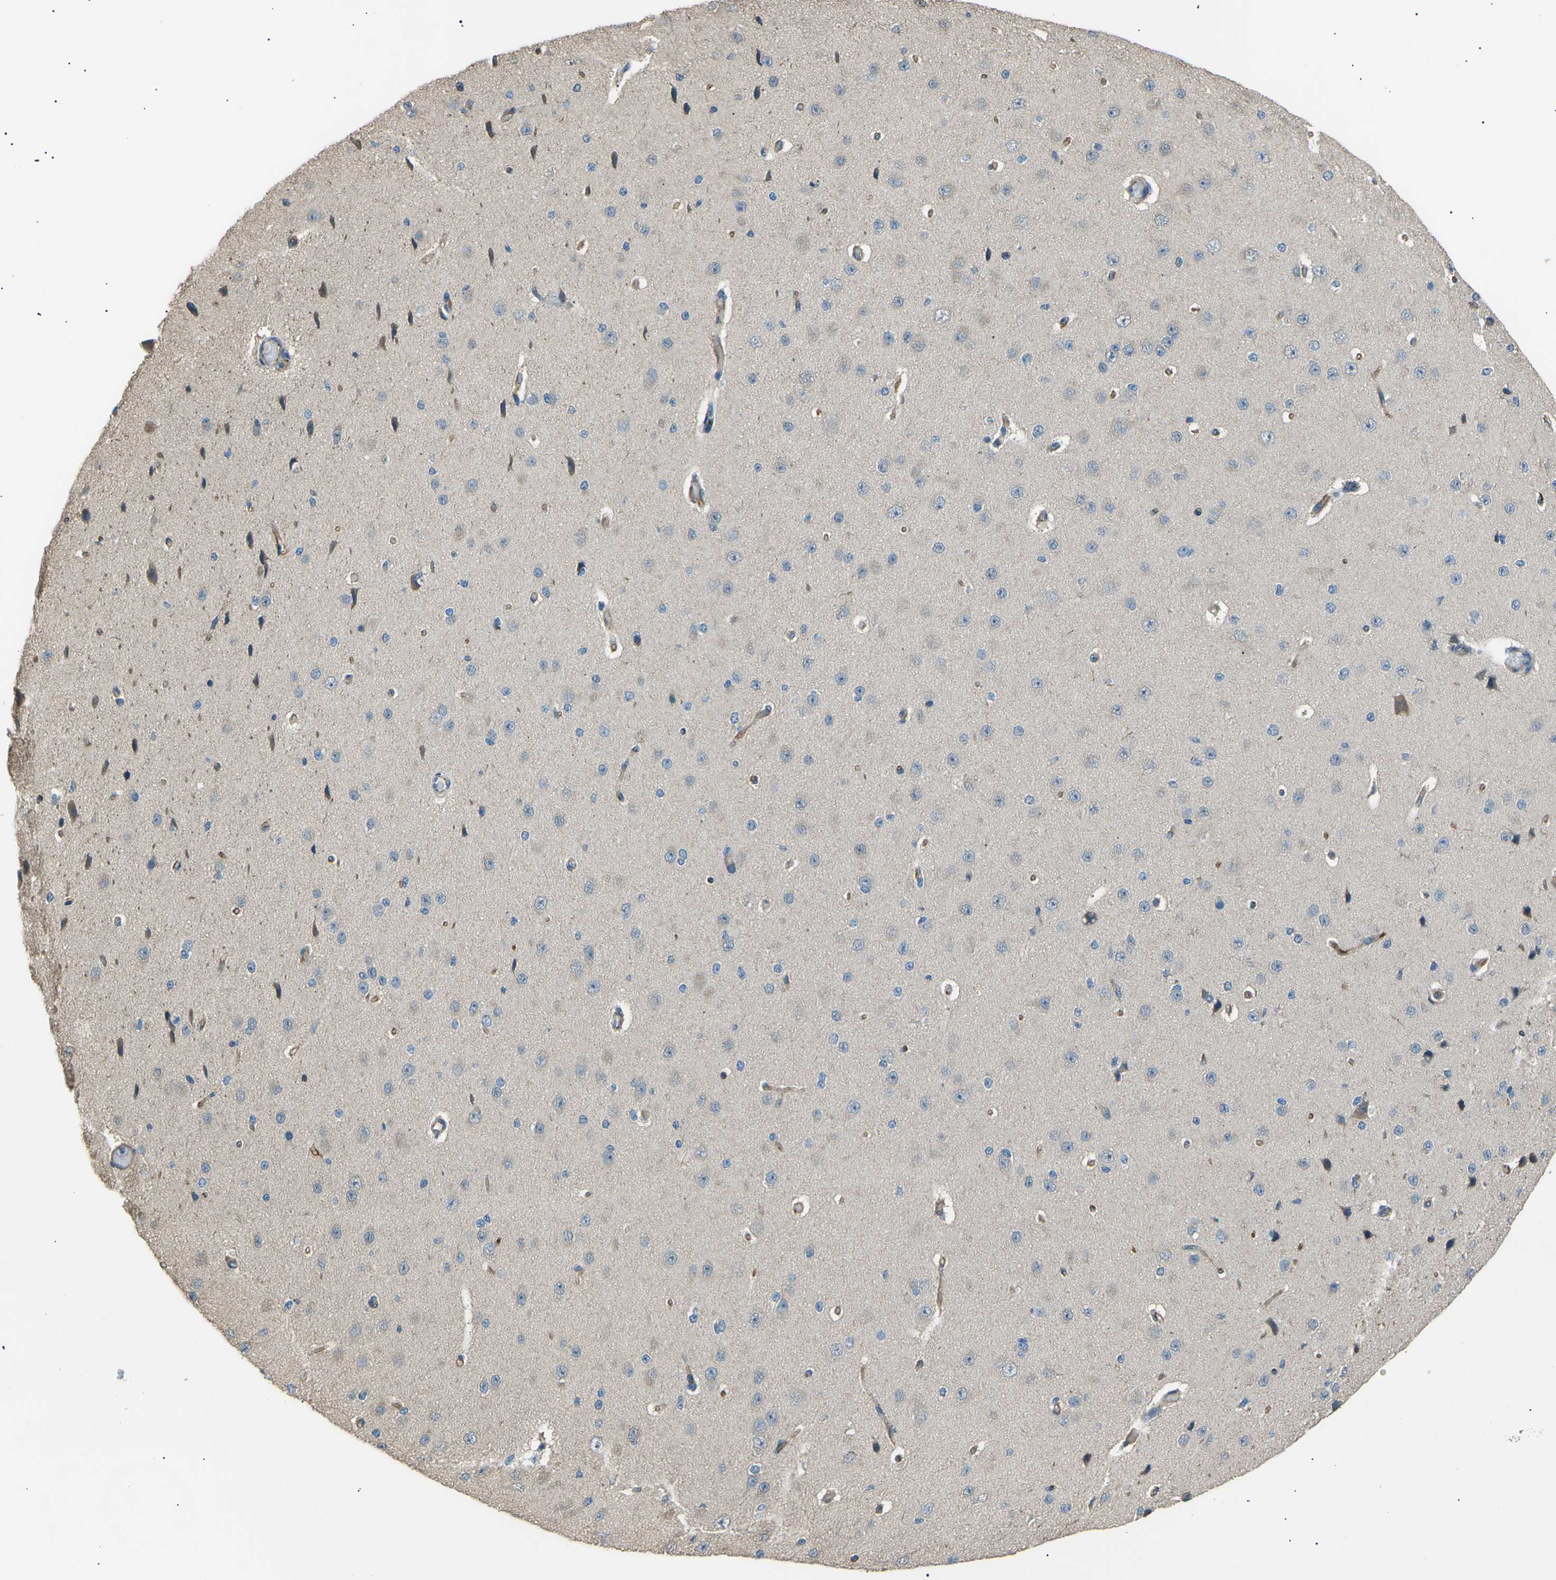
{"staining": {"intensity": "weak", "quantity": ">75%", "location": "cytoplasmic/membranous"}, "tissue": "cerebral cortex", "cell_type": "Endothelial cells", "image_type": "normal", "snomed": [{"axis": "morphology", "description": "Normal tissue, NOS"}, {"axis": "morphology", "description": "Developmental malformation"}, {"axis": "topography", "description": "Cerebral cortex"}], "caption": "A brown stain highlights weak cytoplasmic/membranous staining of a protein in endothelial cells of benign cerebral cortex. The staining is performed using DAB brown chromogen to label protein expression. The nuclei are counter-stained blue using hematoxylin.", "gene": "SLK", "patient": {"sex": "female", "age": 30}}